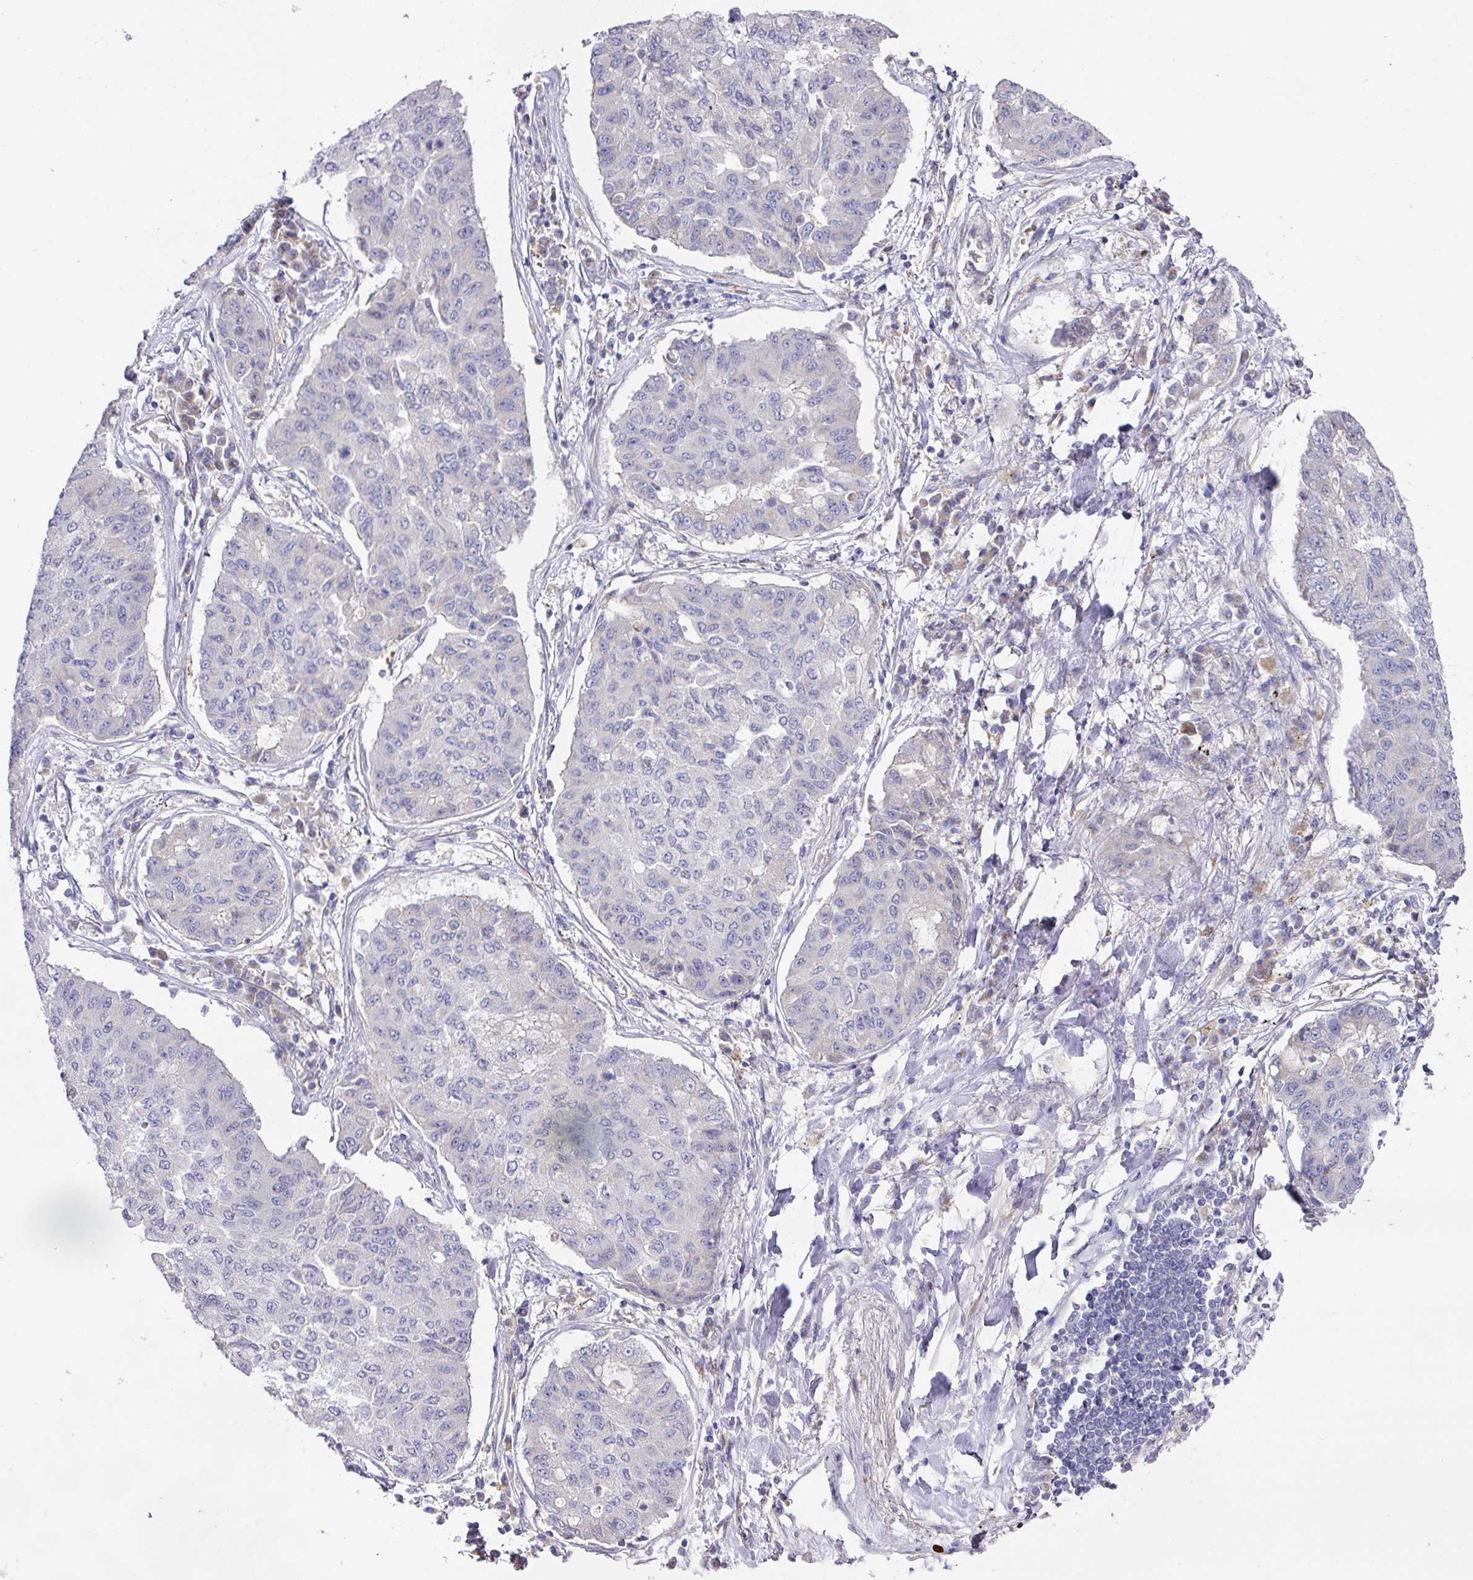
{"staining": {"intensity": "negative", "quantity": "none", "location": "none"}, "tissue": "lung cancer", "cell_type": "Tumor cells", "image_type": "cancer", "snomed": [{"axis": "morphology", "description": "Squamous cell carcinoma, NOS"}, {"axis": "topography", "description": "Lung"}], "caption": "IHC image of squamous cell carcinoma (lung) stained for a protein (brown), which reveals no staining in tumor cells.", "gene": "TARM1", "patient": {"sex": "male", "age": 74}}